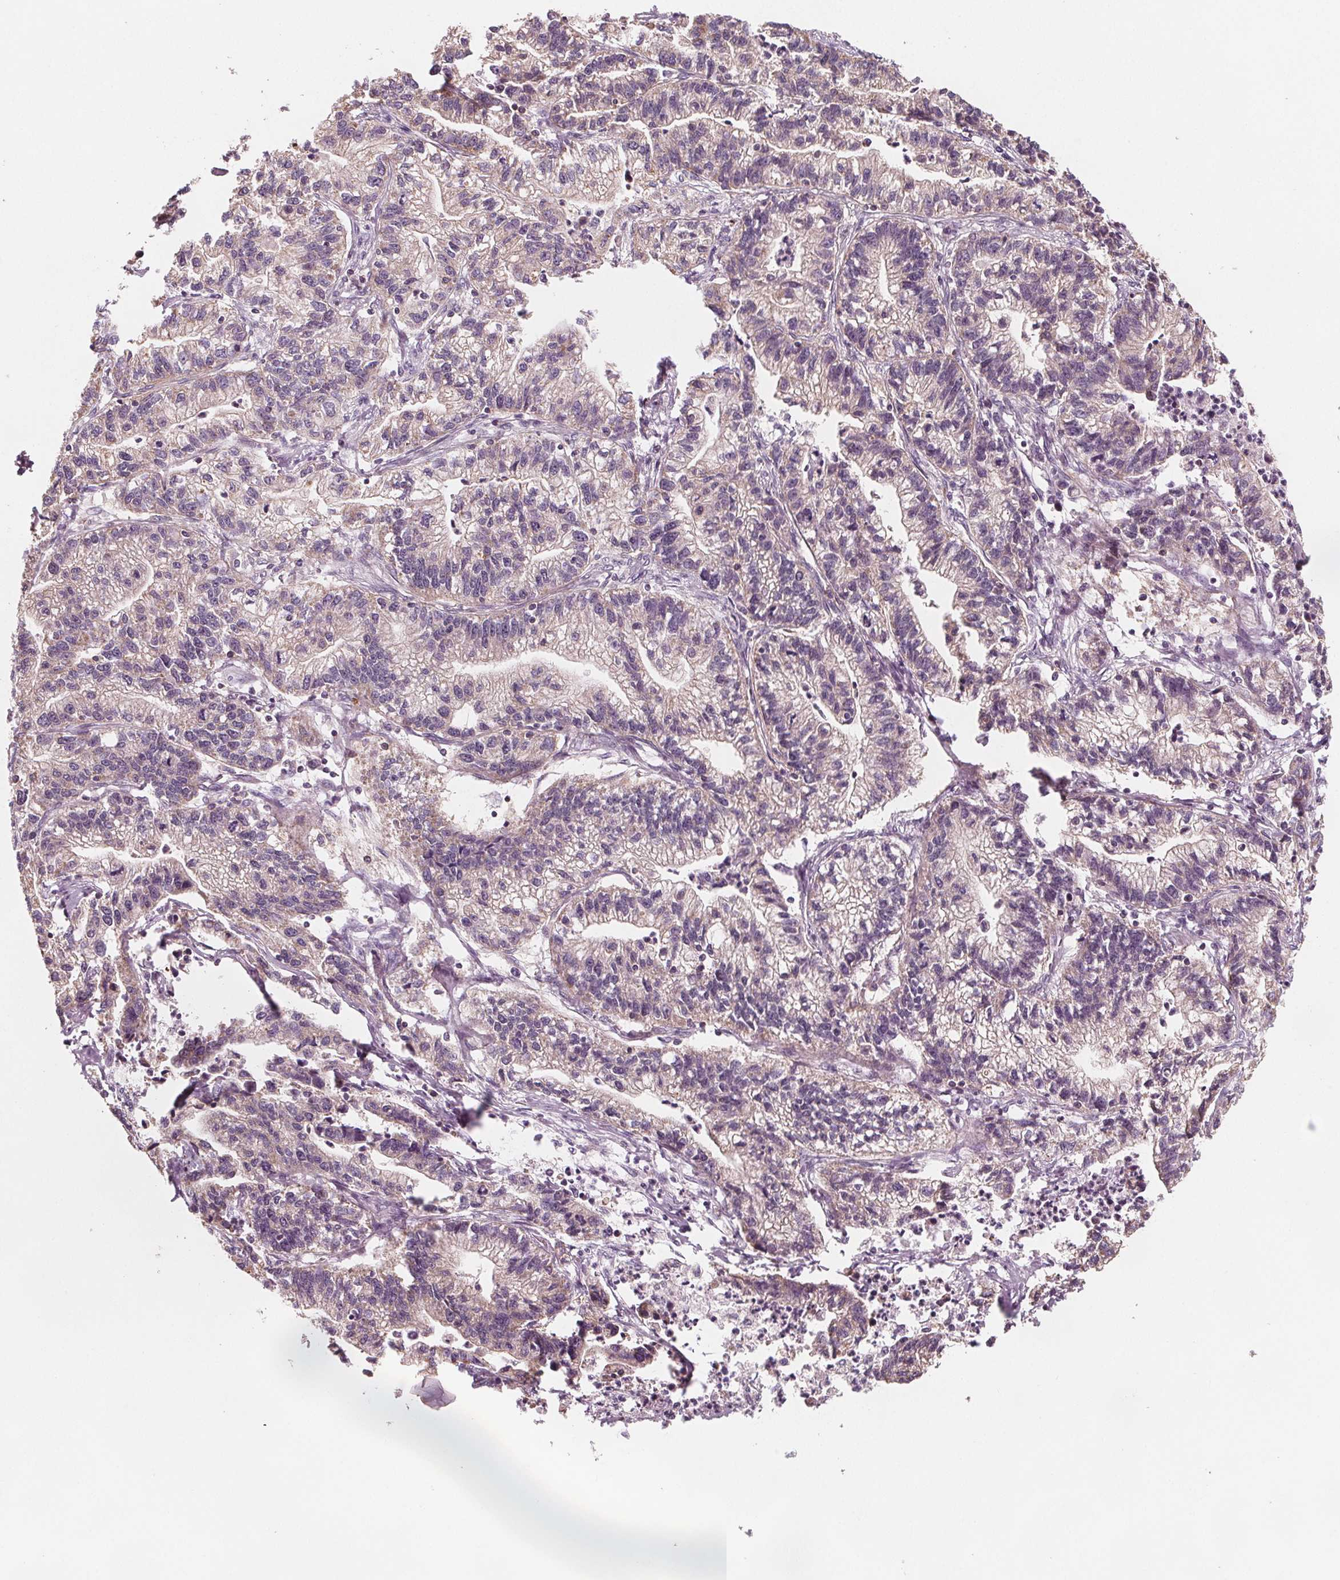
{"staining": {"intensity": "negative", "quantity": "none", "location": "none"}, "tissue": "stomach cancer", "cell_type": "Tumor cells", "image_type": "cancer", "snomed": [{"axis": "morphology", "description": "Adenocarcinoma, NOS"}, {"axis": "topography", "description": "Stomach"}], "caption": "Tumor cells are negative for brown protein staining in stomach adenocarcinoma.", "gene": "ADAM33", "patient": {"sex": "male", "age": 83}}